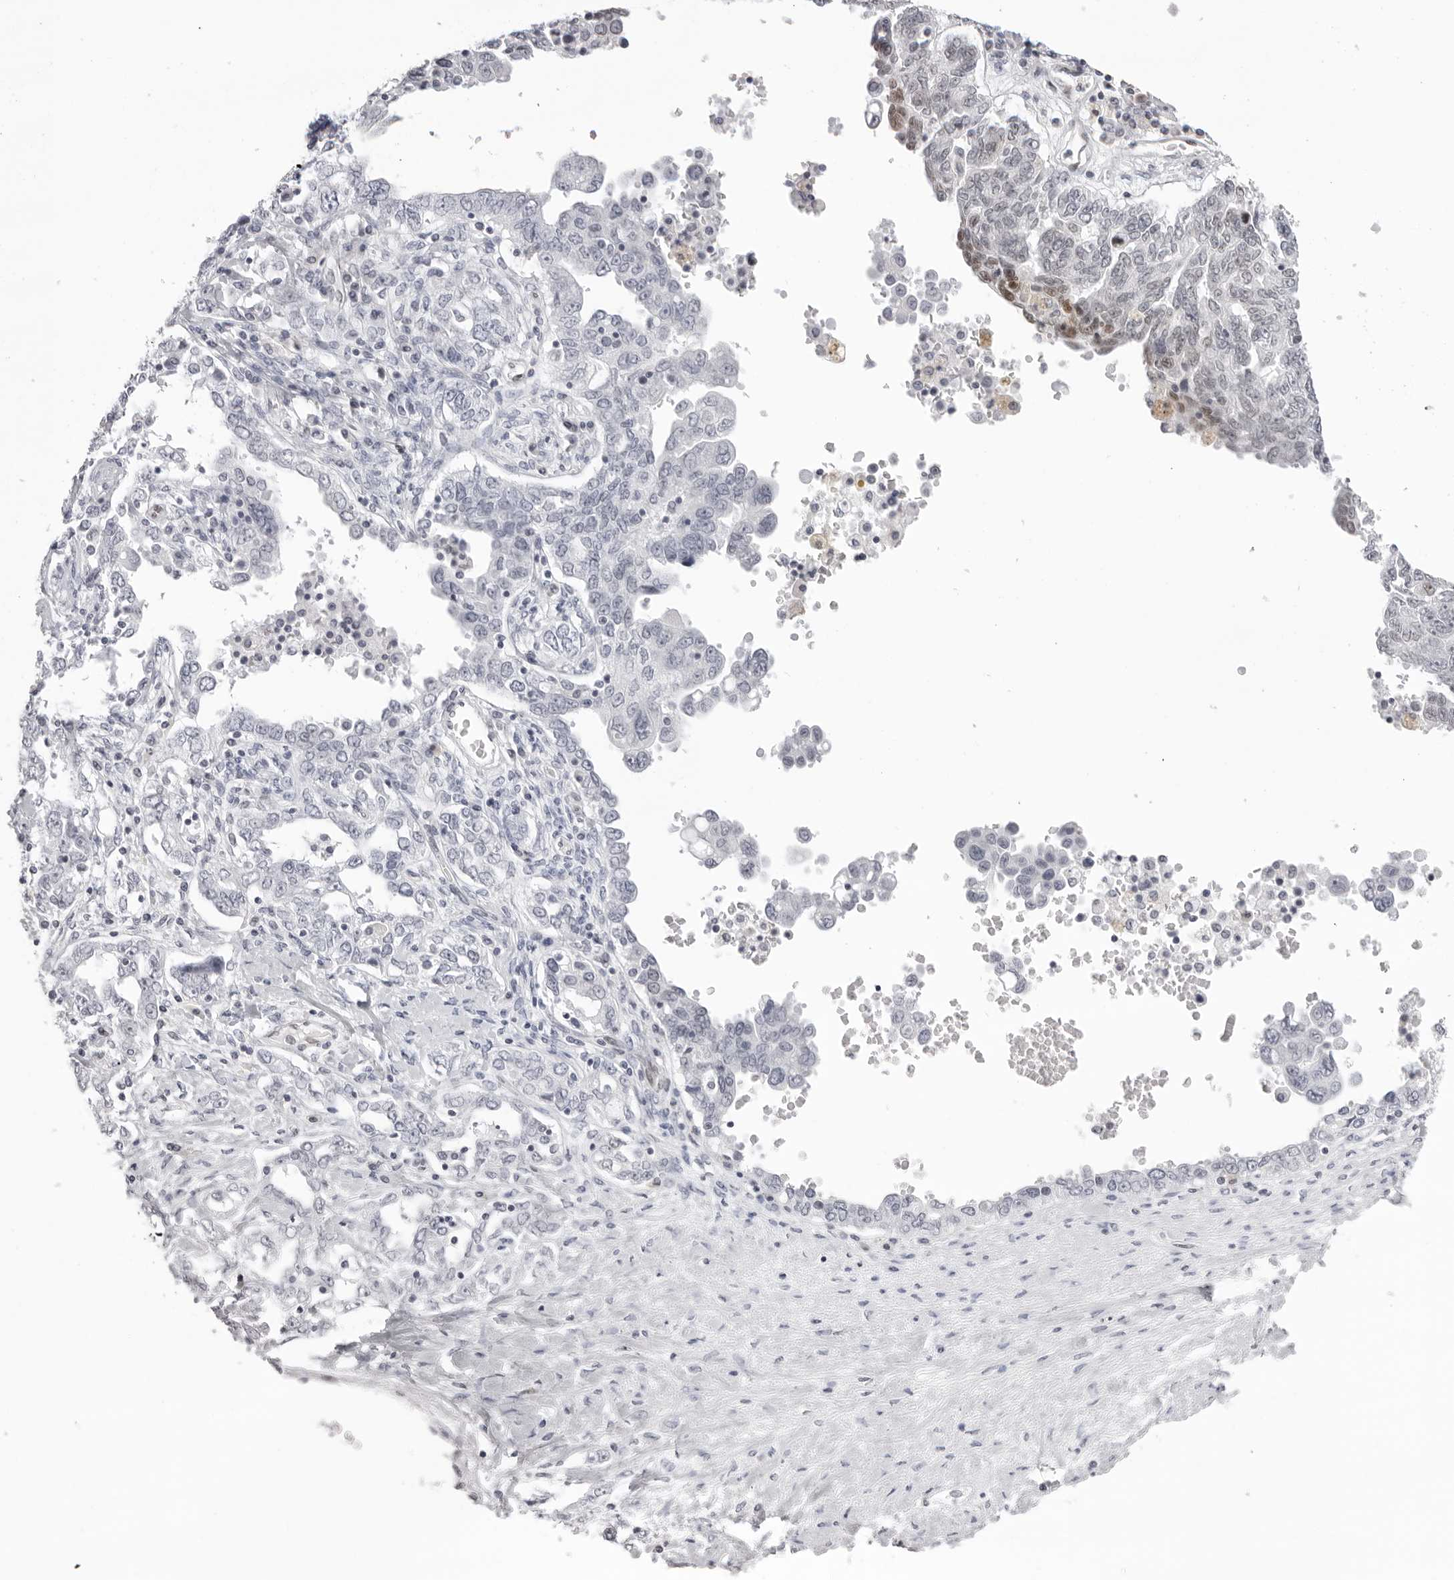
{"staining": {"intensity": "negative", "quantity": "none", "location": "none"}, "tissue": "ovarian cancer", "cell_type": "Tumor cells", "image_type": "cancer", "snomed": [{"axis": "morphology", "description": "Carcinoma, endometroid"}, {"axis": "topography", "description": "Ovary"}], "caption": "Human endometroid carcinoma (ovarian) stained for a protein using IHC shows no positivity in tumor cells.", "gene": "MAFK", "patient": {"sex": "female", "age": 62}}